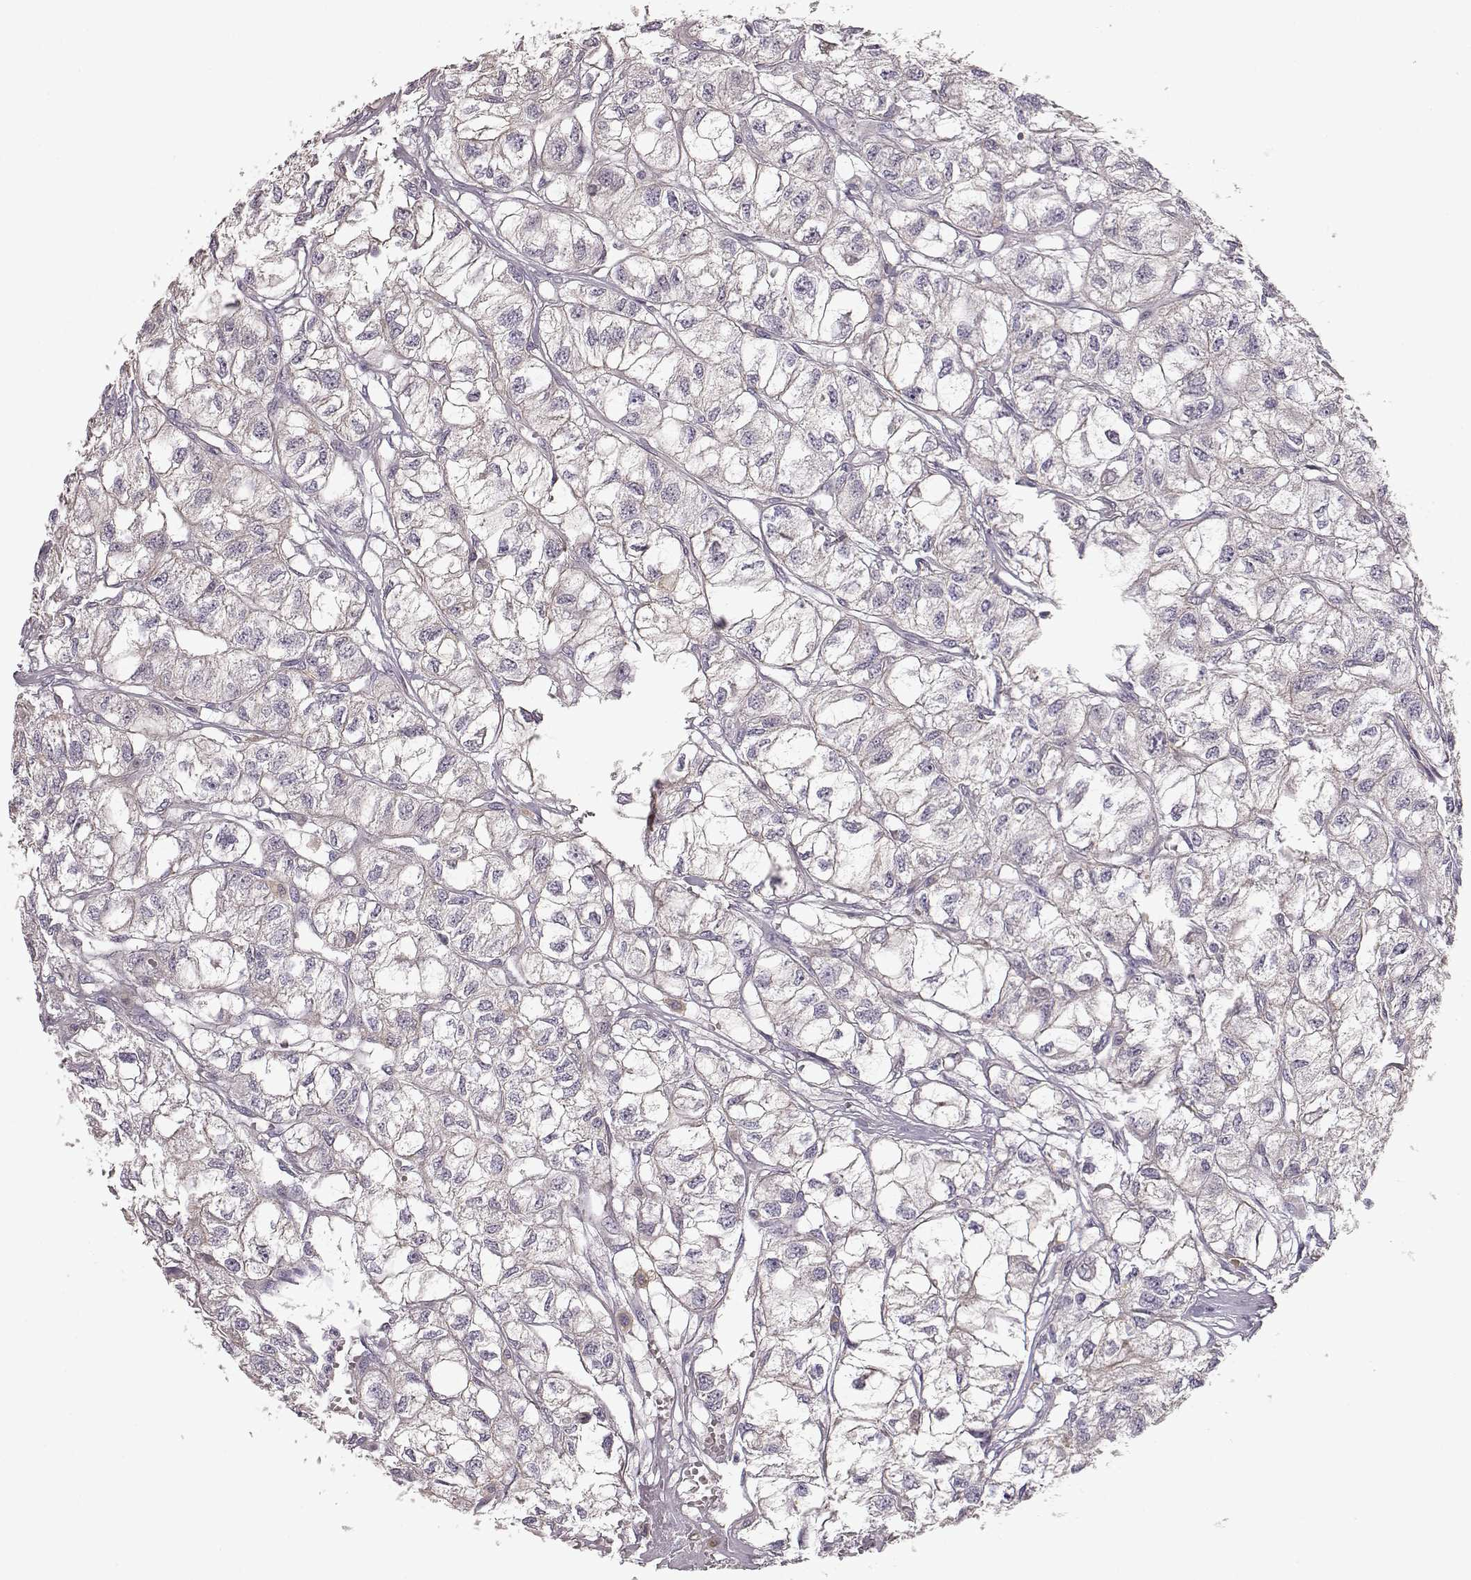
{"staining": {"intensity": "weak", "quantity": "<25%", "location": "cytoplasmic/membranous"}, "tissue": "renal cancer", "cell_type": "Tumor cells", "image_type": "cancer", "snomed": [{"axis": "morphology", "description": "Adenocarcinoma, NOS"}, {"axis": "topography", "description": "Kidney"}], "caption": "This micrograph is of renal cancer (adenocarcinoma) stained with IHC to label a protein in brown with the nuclei are counter-stained blue. There is no expression in tumor cells. The staining was performed using DAB (3,3'-diaminobenzidine) to visualize the protein expression in brown, while the nuclei were stained in blue with hematoxylin (Magnification: 20x).", "gene": "GHR", "patient": {"sex": "male", "age": 56}}